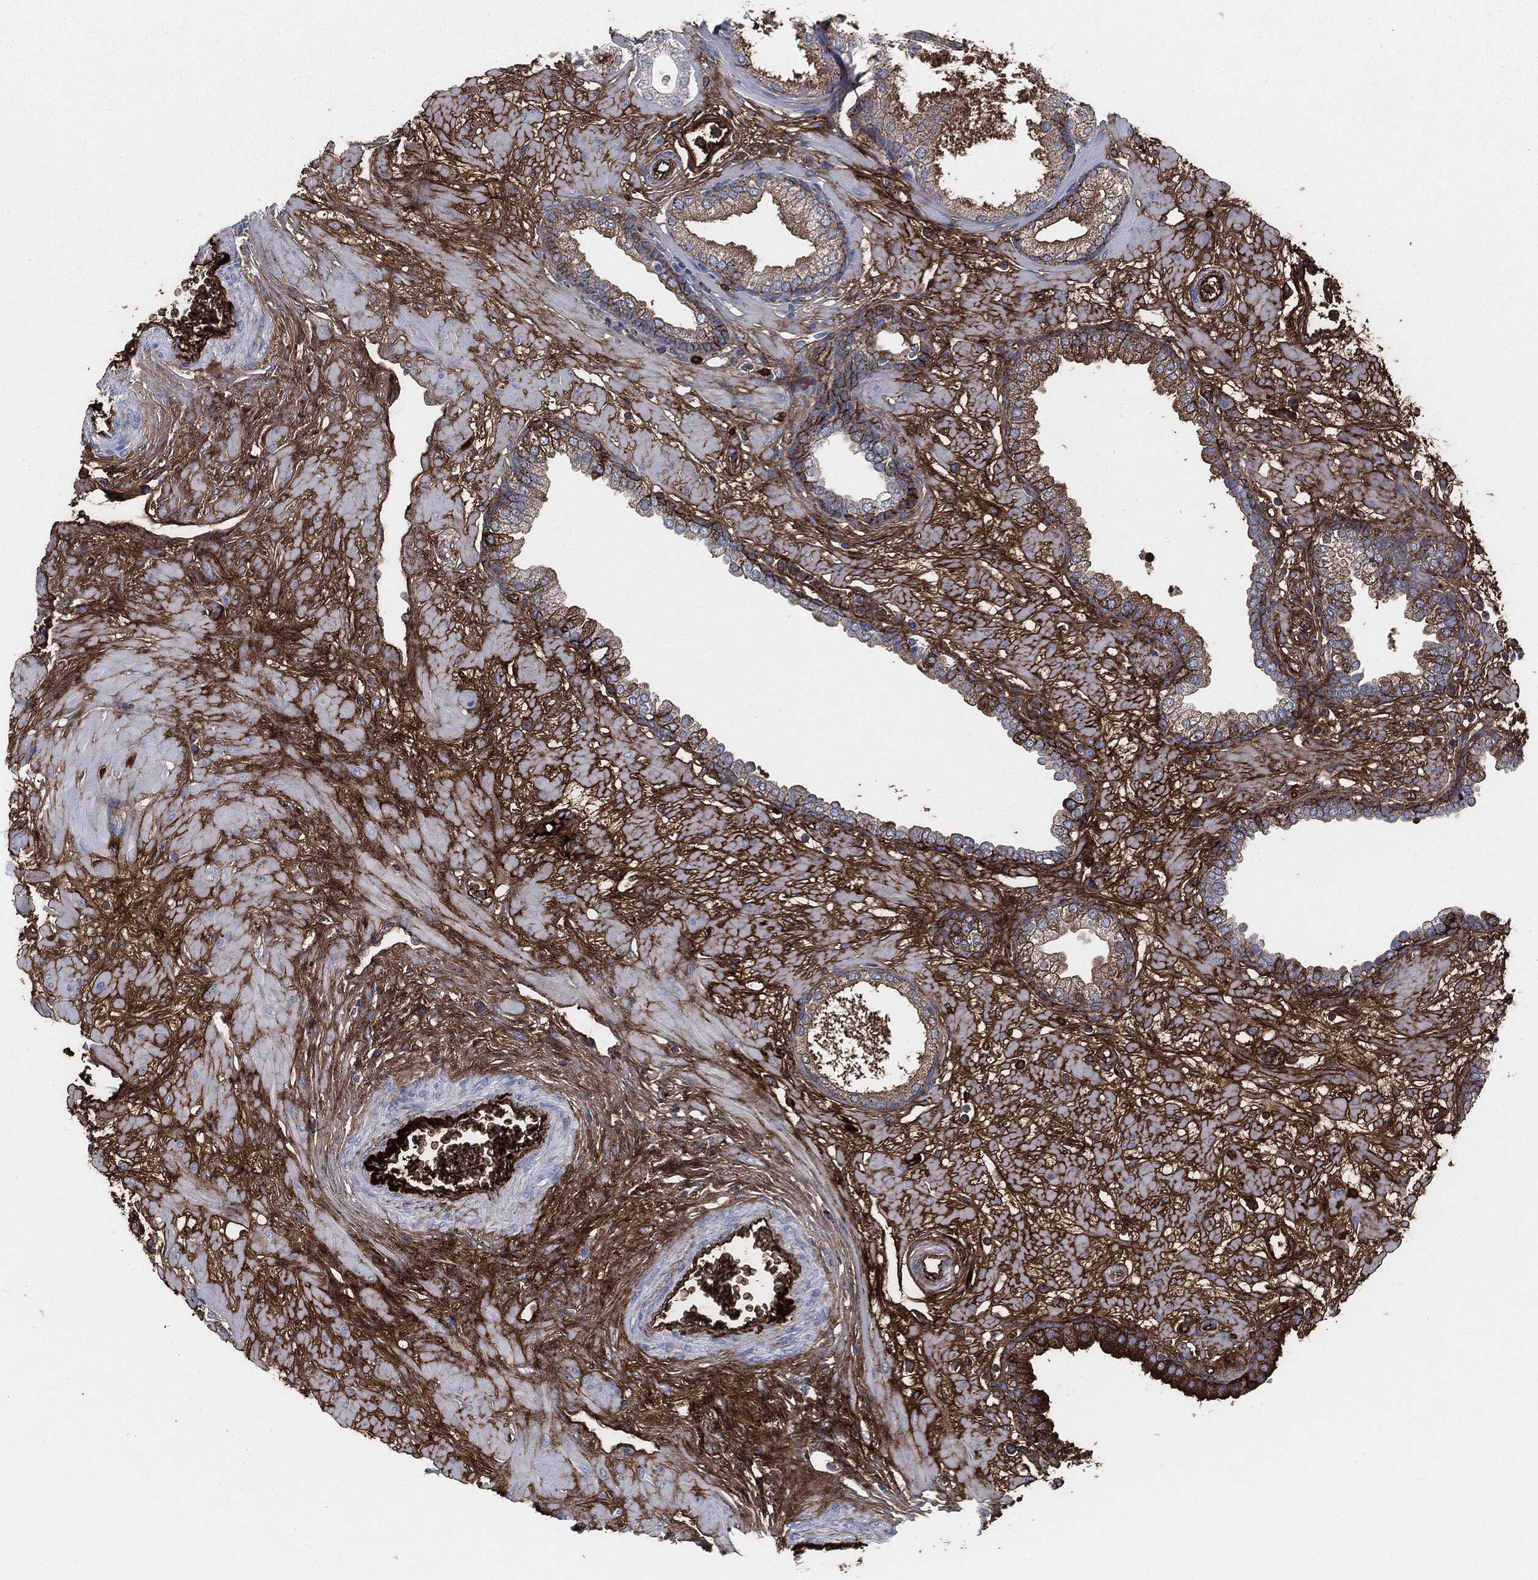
{"staining": {"intensity": "strong", "quantity": "<25%", "location": "cytoplasmic/membranous"}, "tissue": "prostate", "cell_type": "Glandular cells", "image_type": "normal", "snomed": [{"axis": "morphology", "description": "Normal tissue, NOS"}, {"axis": "topography", "description": "Prostate"}], "caption": "A medium amount of strong cytoplasmic/membranous staining is appreciated in approximately <25% of glandular cells in benign prostate.", "gene": "APOB", "patient": {"sex": "male", "age": 63}}